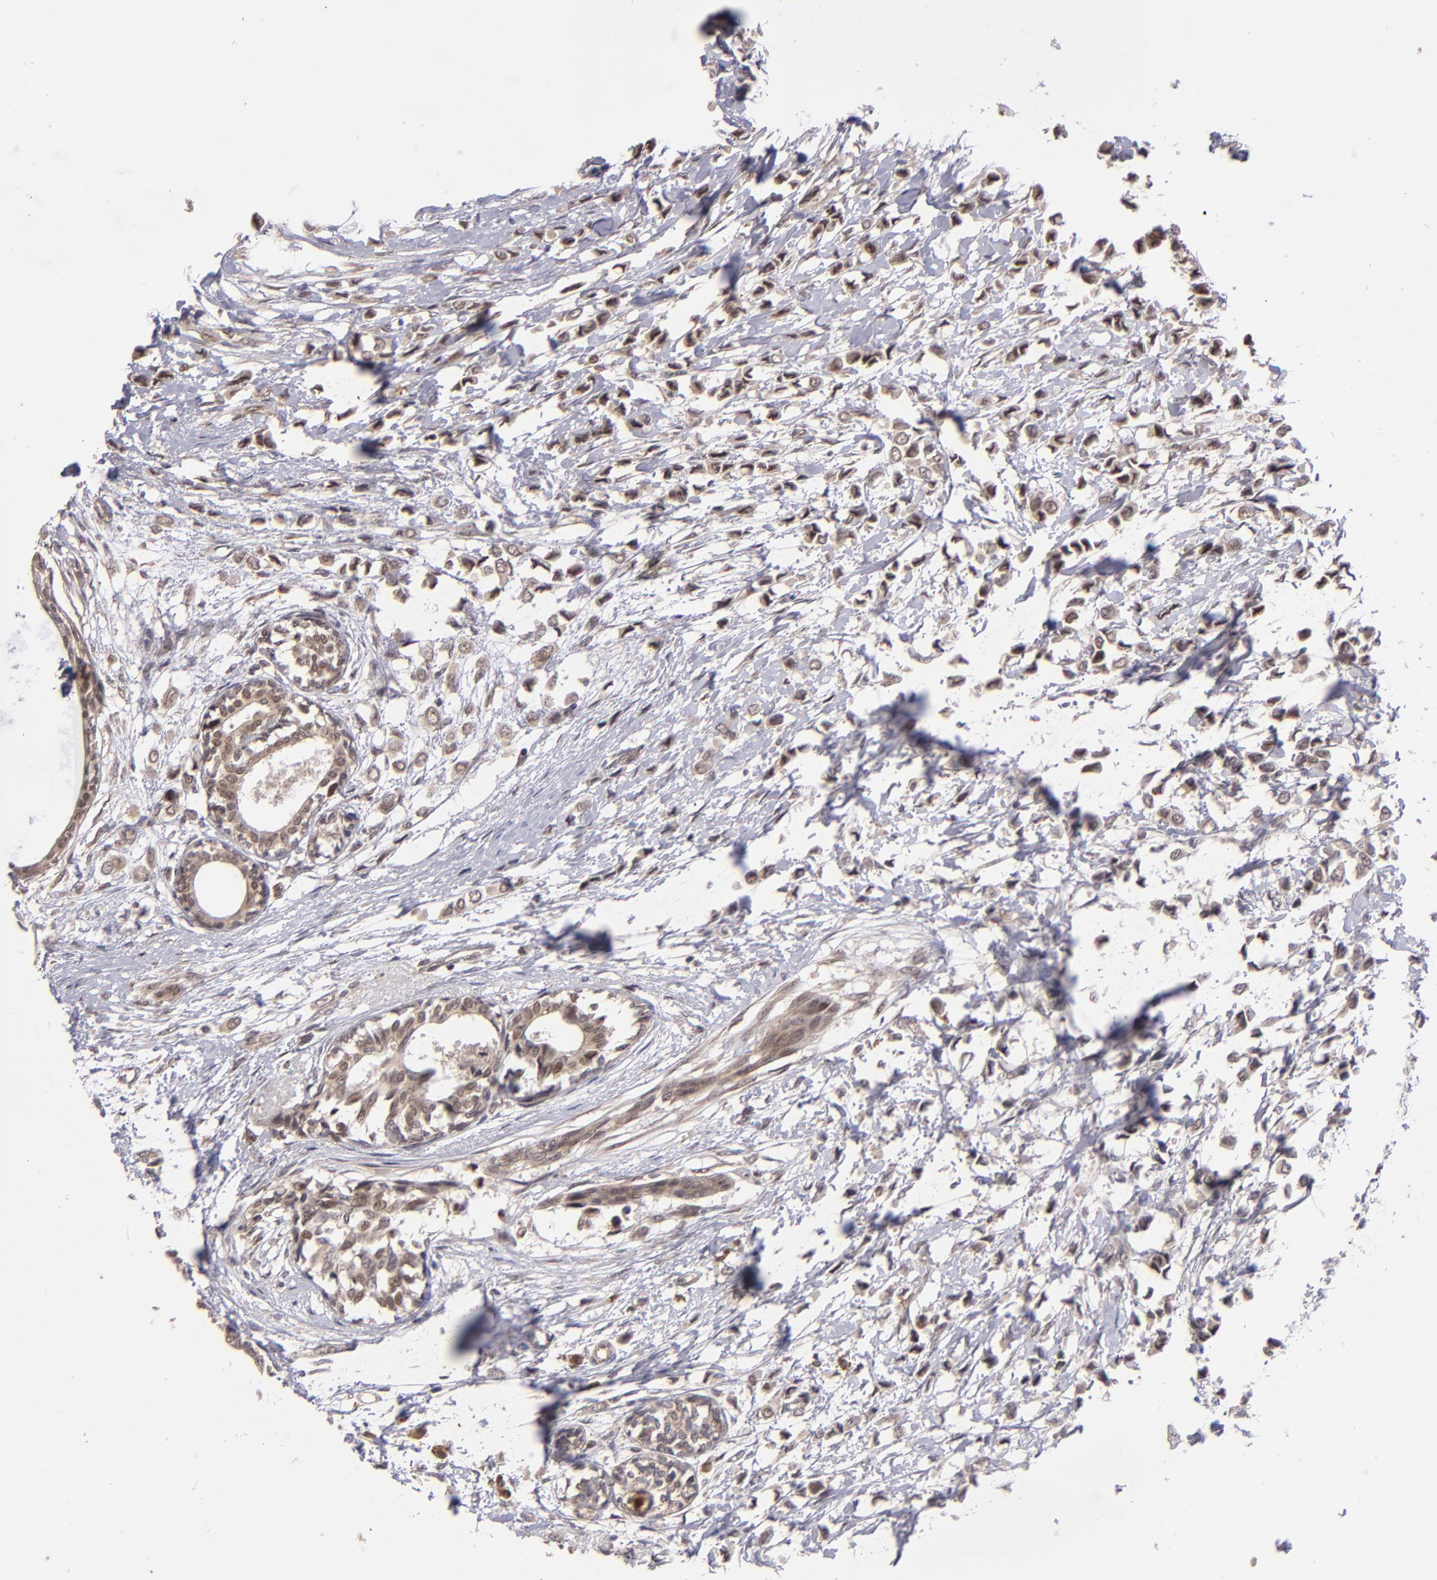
{"staining": {"intensity": "weak", "quantity": ">75%", "location": "cytoplasmic/membranous,nuclear"}, "tissue": "breast cancer", "cell_type": "Tumor cells", "image_type": "cancer", "snomed": [{"axis": "morphology", "description": "Lobular carcinoma"}, {"axis": "topography", "description": "Breast"}], "caption": "Protein staining of lobular carcinoma (breast) tissue displays weak cytoplasmic/membranous and nuclear staining in about >75% of tumor cells.", "gene": "ABHD12B", "patient": {"sex": "female", "age": 51}}